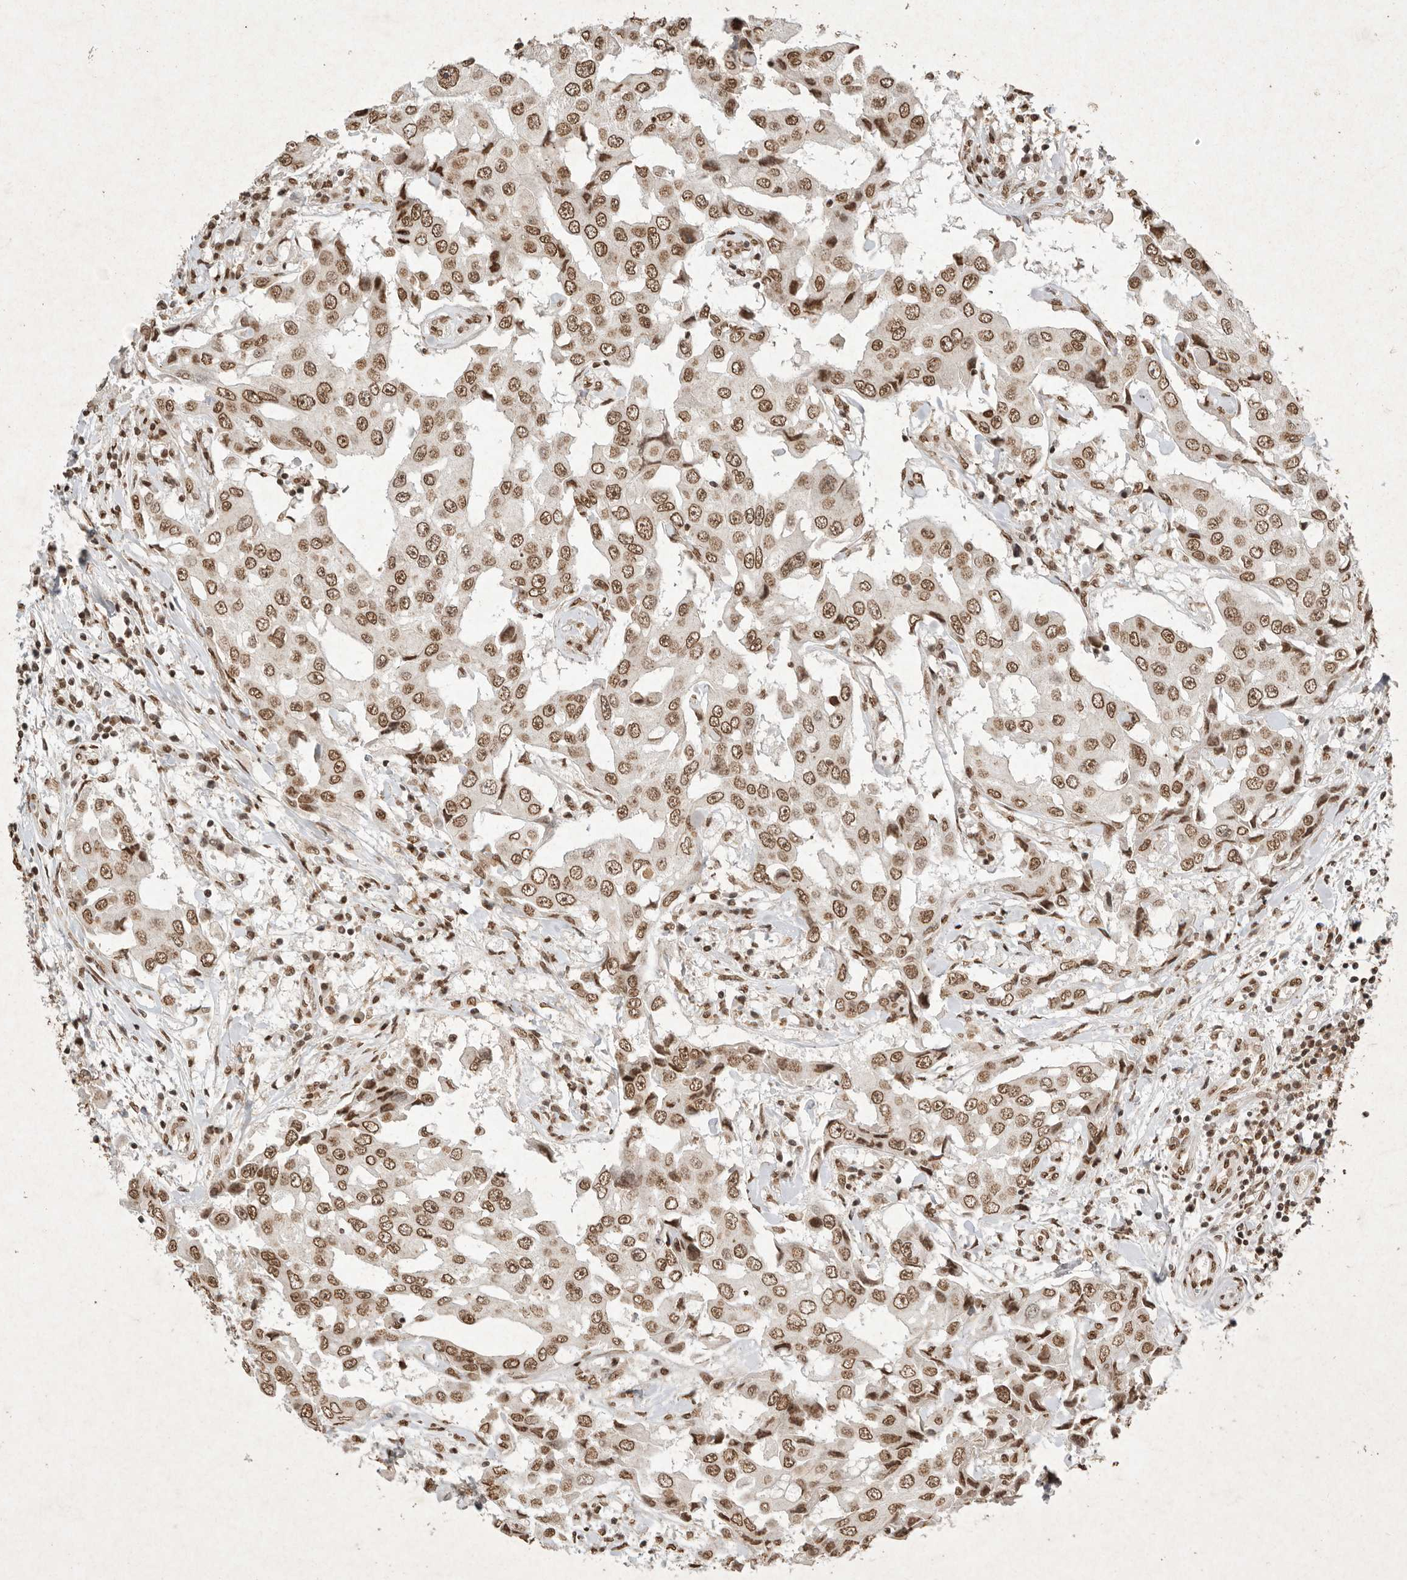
{"staining": {"intensity": "moderate", "quantity": ">75%", "location": "nuclear"}, "tissue": "breast cancer", "cell_type": "Tumor cells", "image_type": "cancer", "snomed": [{"axis": "morphology", "description": "Duct carcinoma"}, {"axis": "topography", "description": "Breast"}], "caption": "A brown stain highlights moderate nuclear positivity of a protein in human infiltrating ductal carcinoma (breast) tumor cells.", "gene": "NKX3-2", "patient": {"sex": "female", "age": 27}}